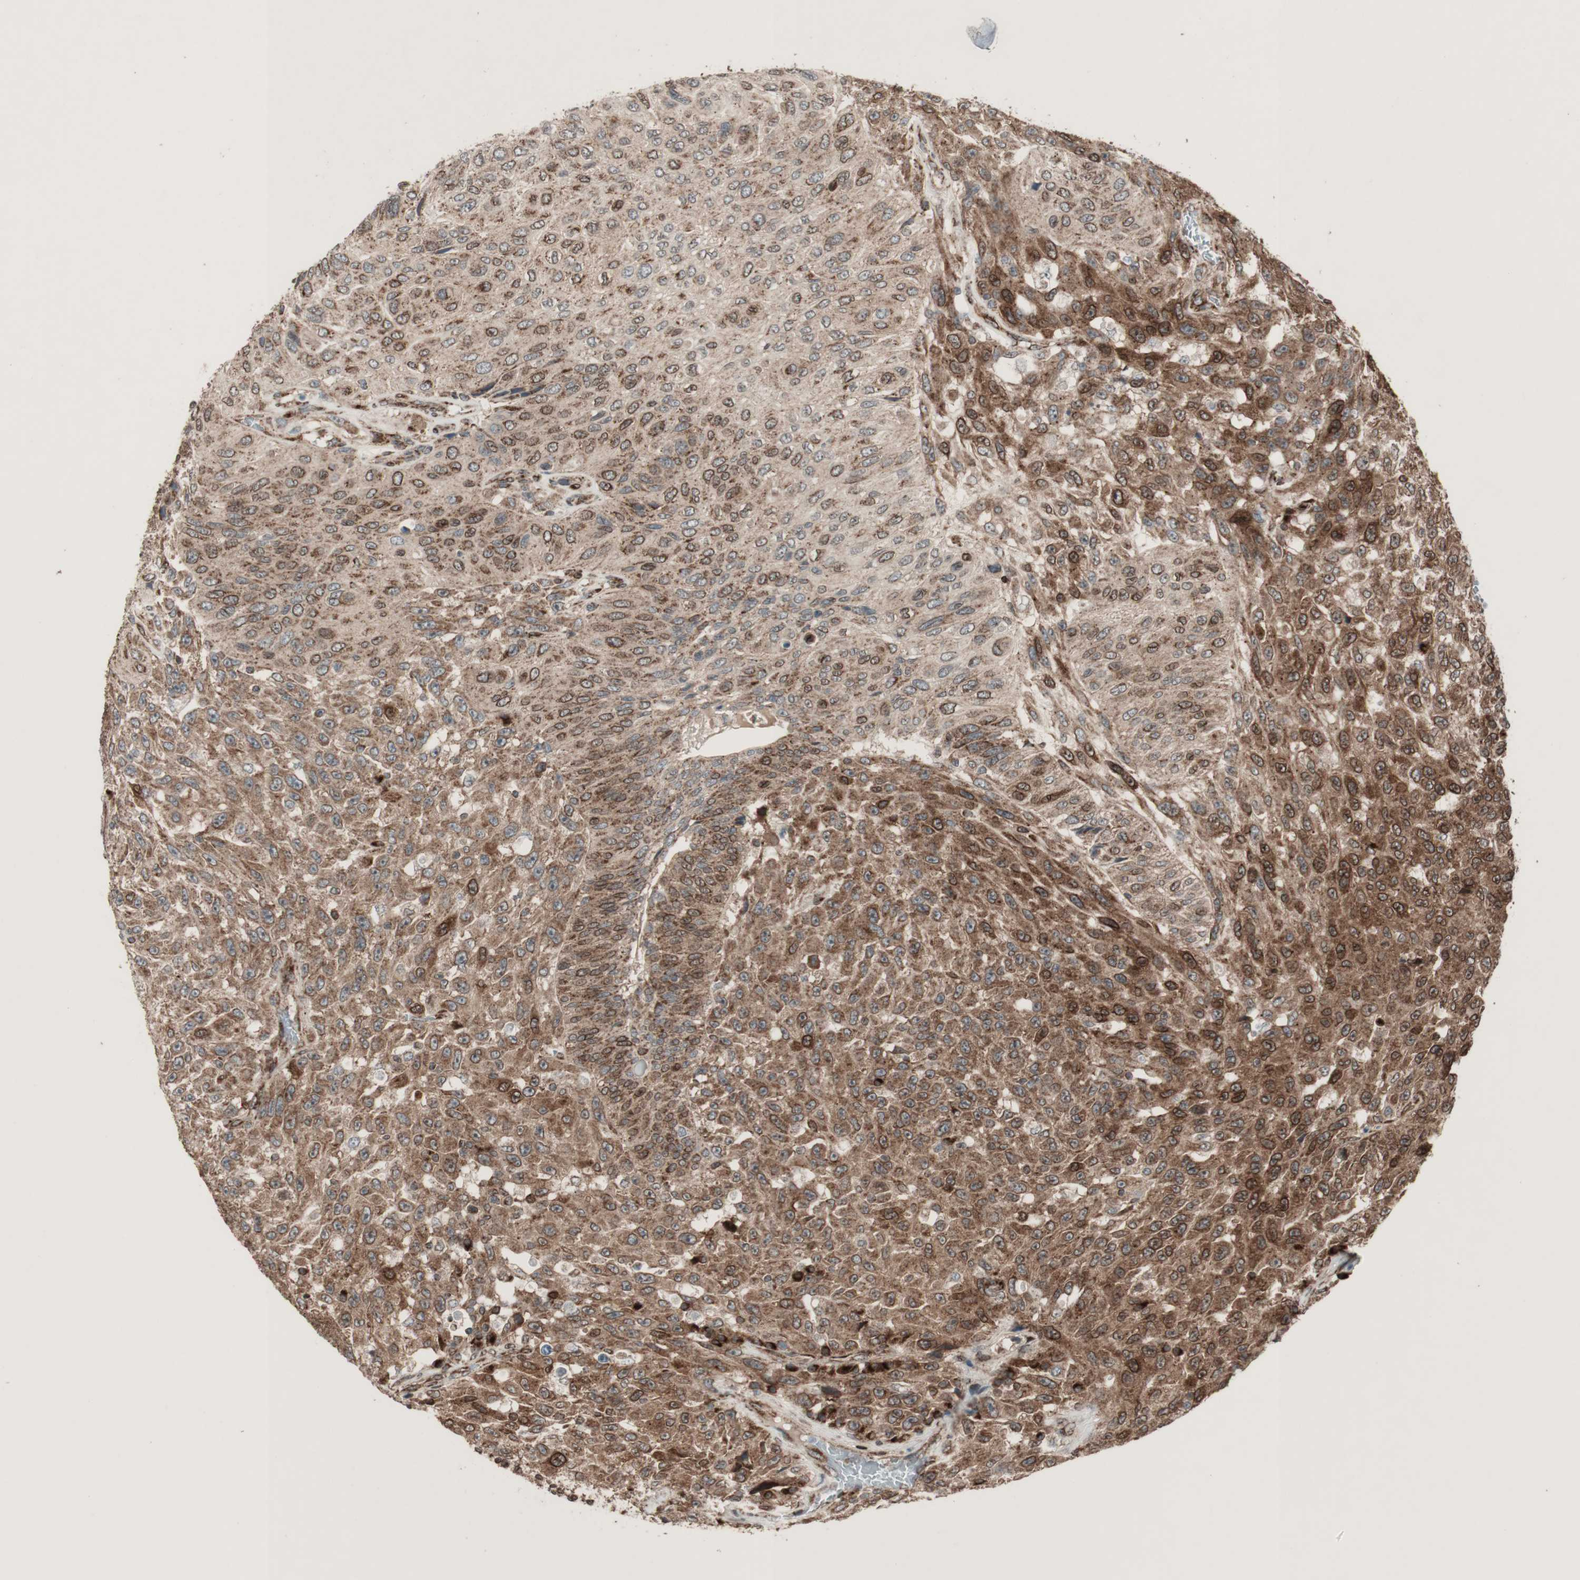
{"staining": {"intensity": "strong", "quantity": ">75%", "location": "cytoplasmic/membranous,nuclear"}, "tissue": "urothelial cancer", "cell_type": "Tumor cells", "image_type": "cancer", "snomed": [{"axis": "morphology", "description": "Urothelial carcinoma, High grade"}, {"axis": "topography", "description": "Urinary bladder"}], "caption": "Protein staining displays strong cytoplasmic/membranous and nuclear staining in approximately >75% of tumor cells in urothelial cancer. The protein is stained brown, and the nuclei are stained in blue (DAB IHC with brightfield microscopy, high magnification).", "gene": "NUP62", "patient": {"sex": "male", "age": 66}}